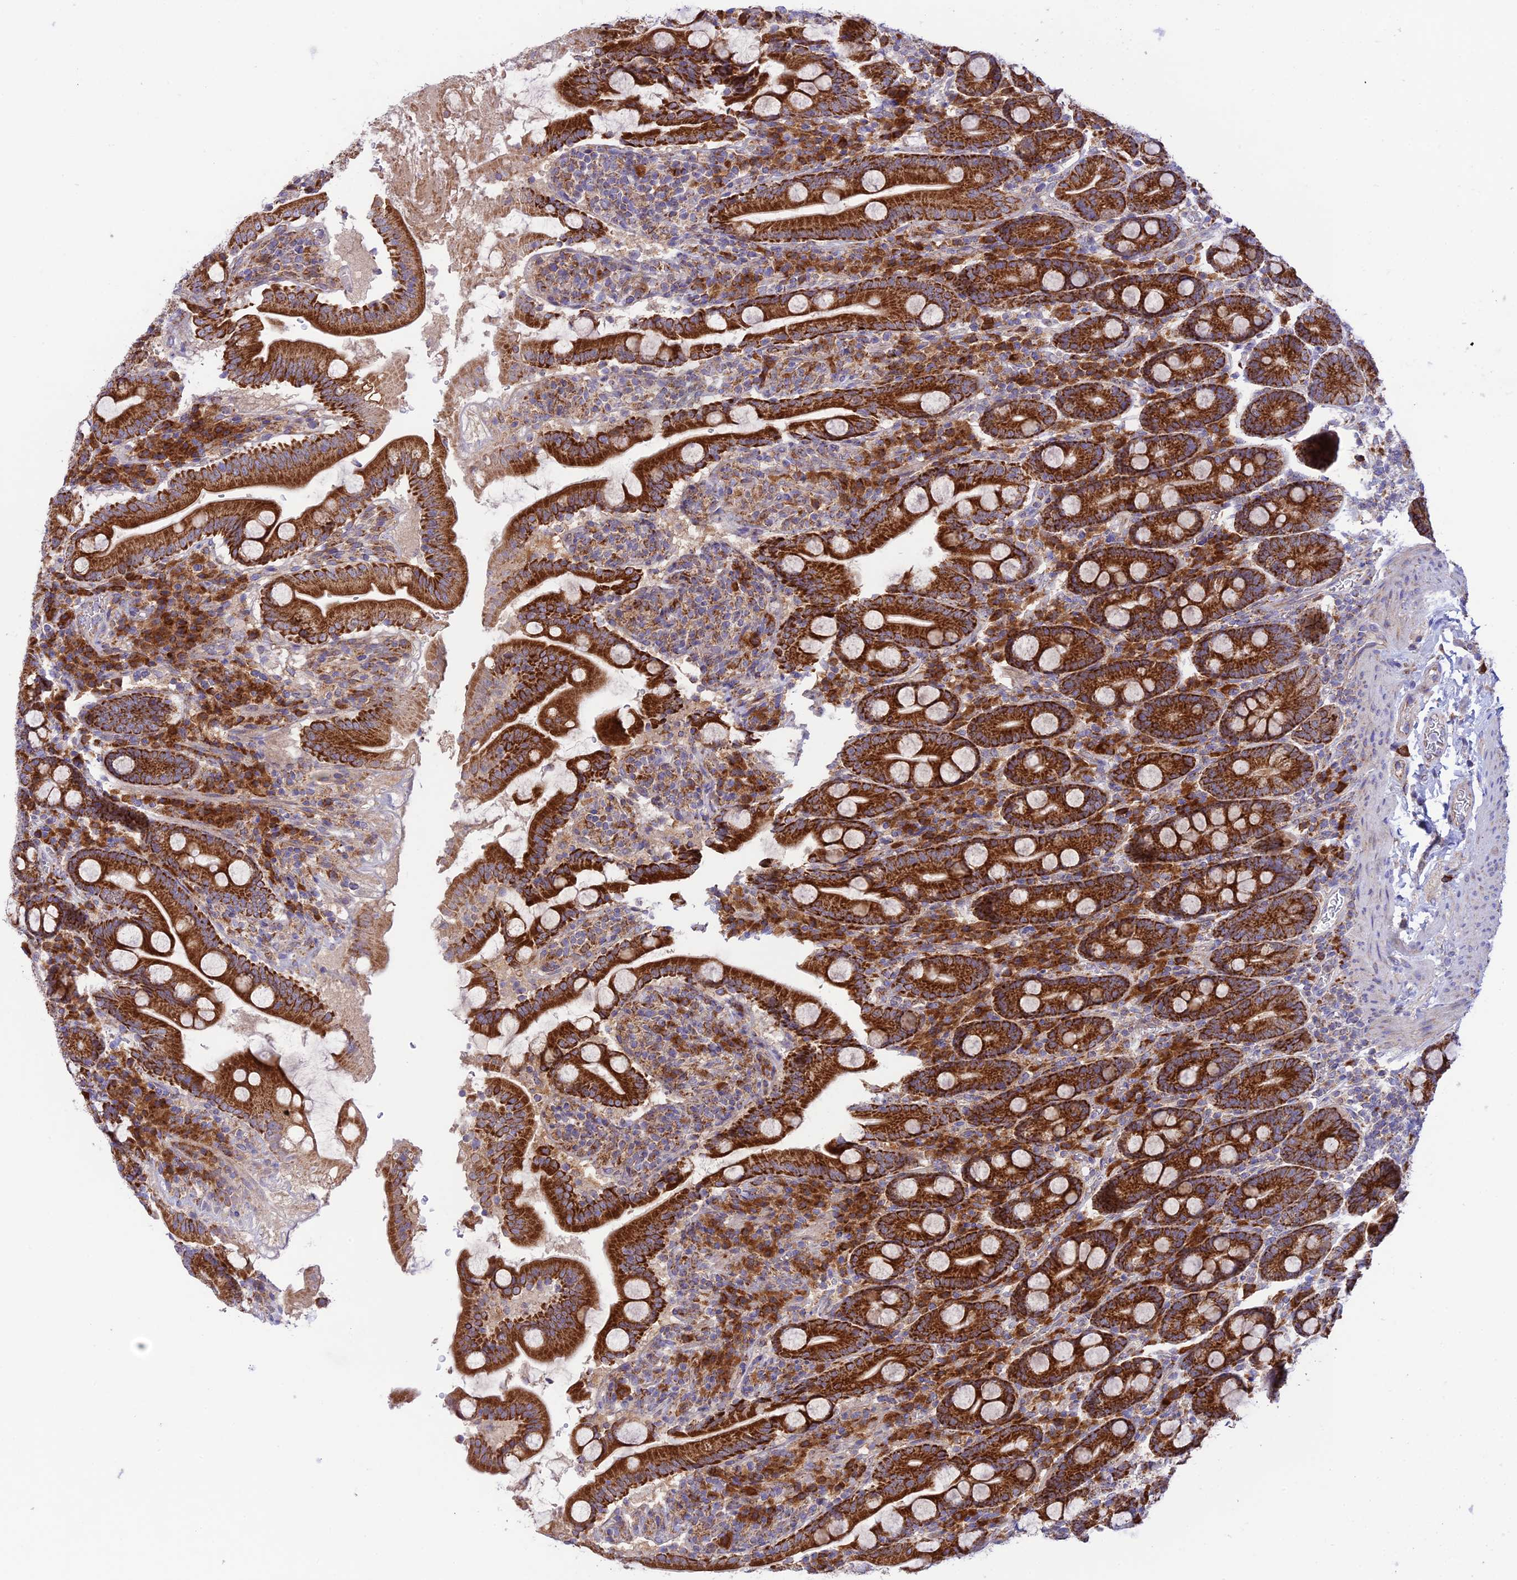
{"staining": {"intensity": "strong", "quantity": ">75%", "location": "cytoplasmic/membranous"}, "tissue": "duodenum", "cell_type": "Glandular cells", "image_type": "normal", "snomed": [{"axis": "morphology", "description": "Normal tissue, NOS"}, {"axis": "topography", "description": "Duodenum"}], "caption": "Immunohistochemical staining of normal human duodenum demonstrates strong cytoplasmic/membranous protein positivity in approximately >75% of glandular cells. The staining was performed using DAB to visualize the protein expression in brown, while the nuclei were stained in blue with hematoxylin (Magnification: 20x).", "gene": "UAP1L1", "patient": {"sex": "male", "age": 35}}